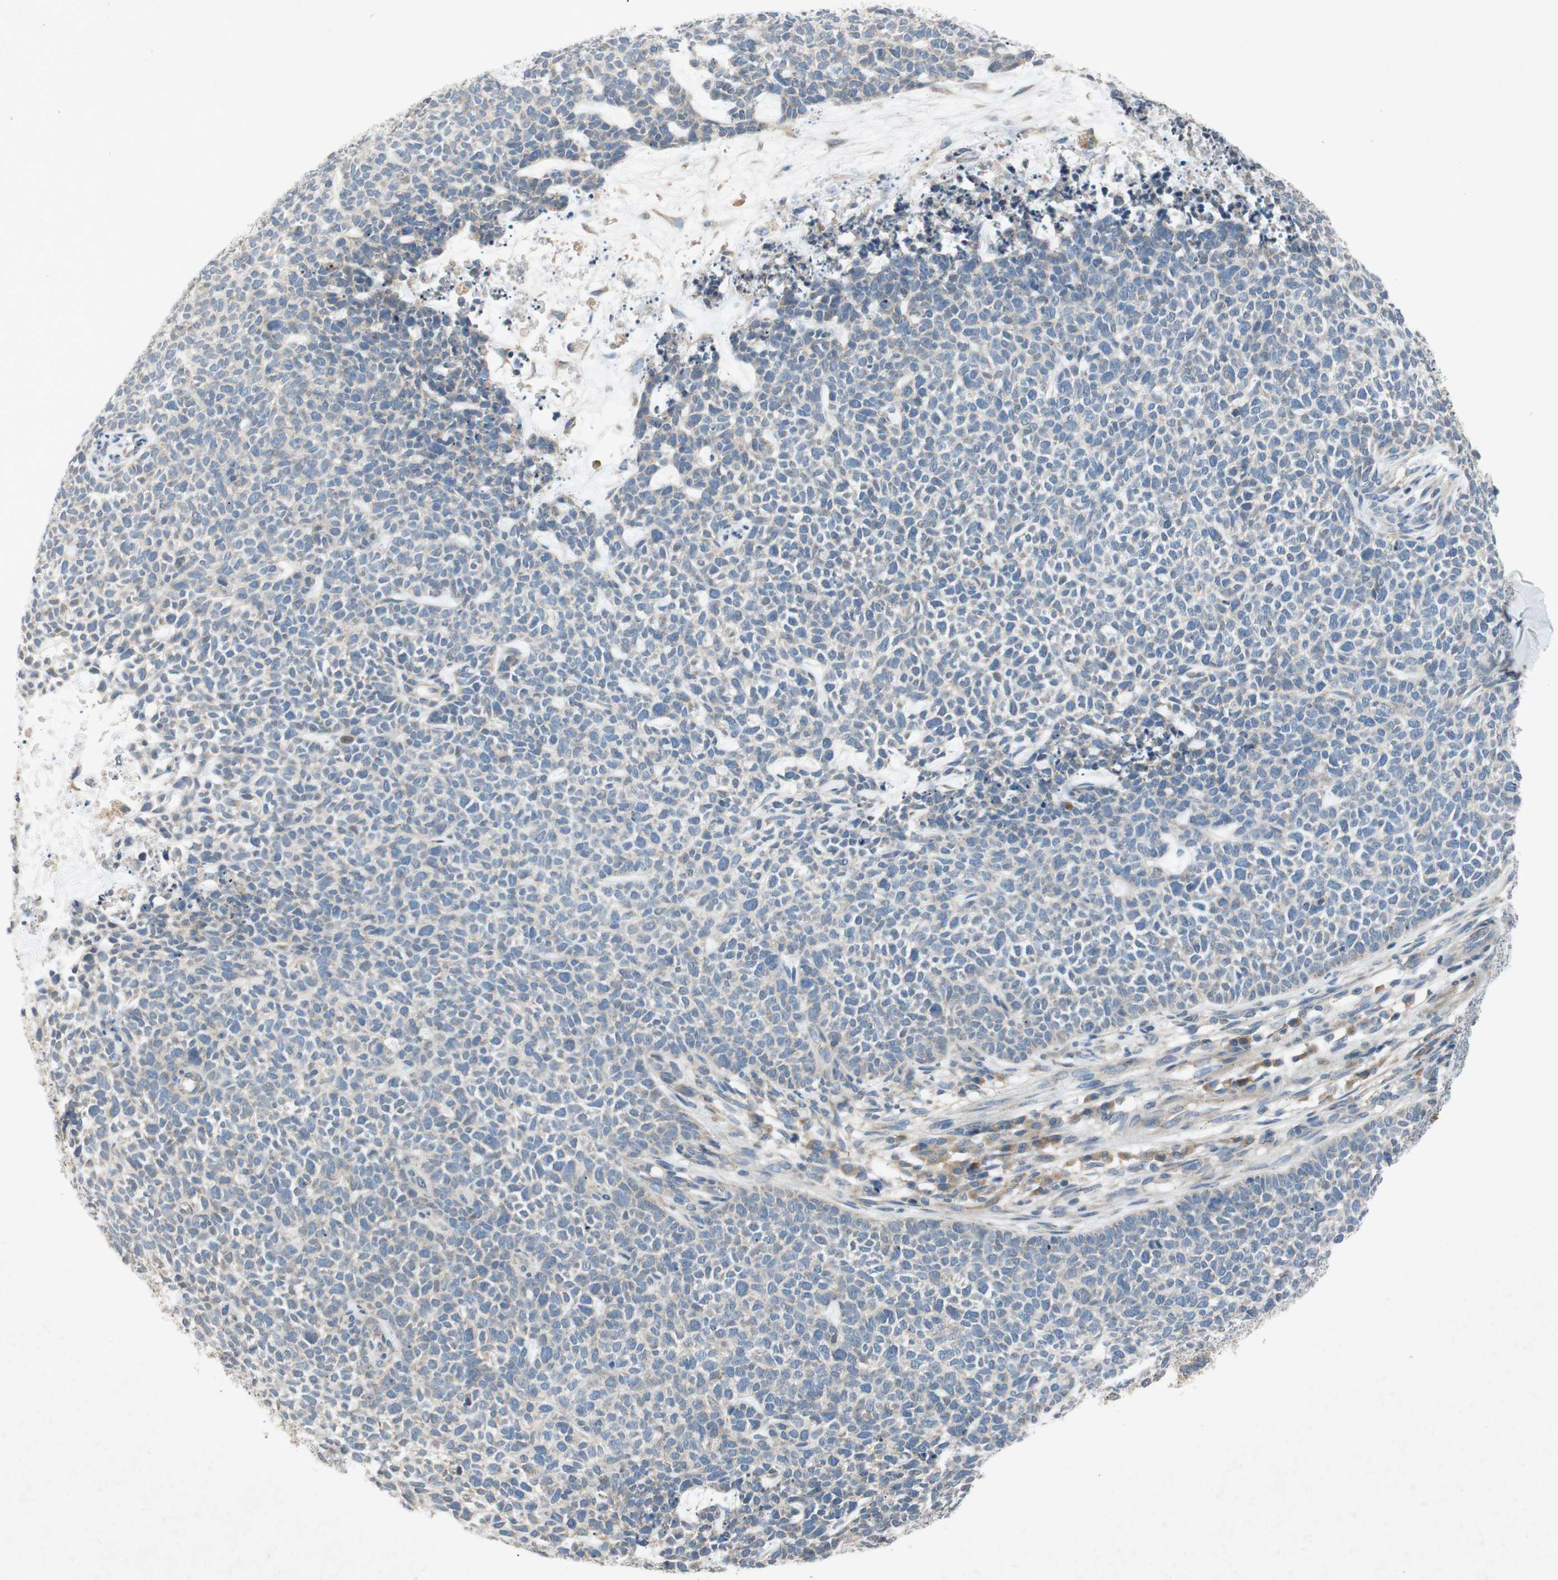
{"staining": {"intensity": "negative", "quantity": "none", "location": "none"}, "tissue": "skin cancer", "cell_type": "Tumor cells", "image_type": "cancer", "snomed": [{"axis": "morphology", "description": "Basal cell carcinoma"}, {"axis": "topography", "description": "Skin"}], "caption": "A histopathology image of human skin cancer is negative for staining in tumor cells.", "gene": "ADD2", "patient": {"sex": "female", "age": 84}}